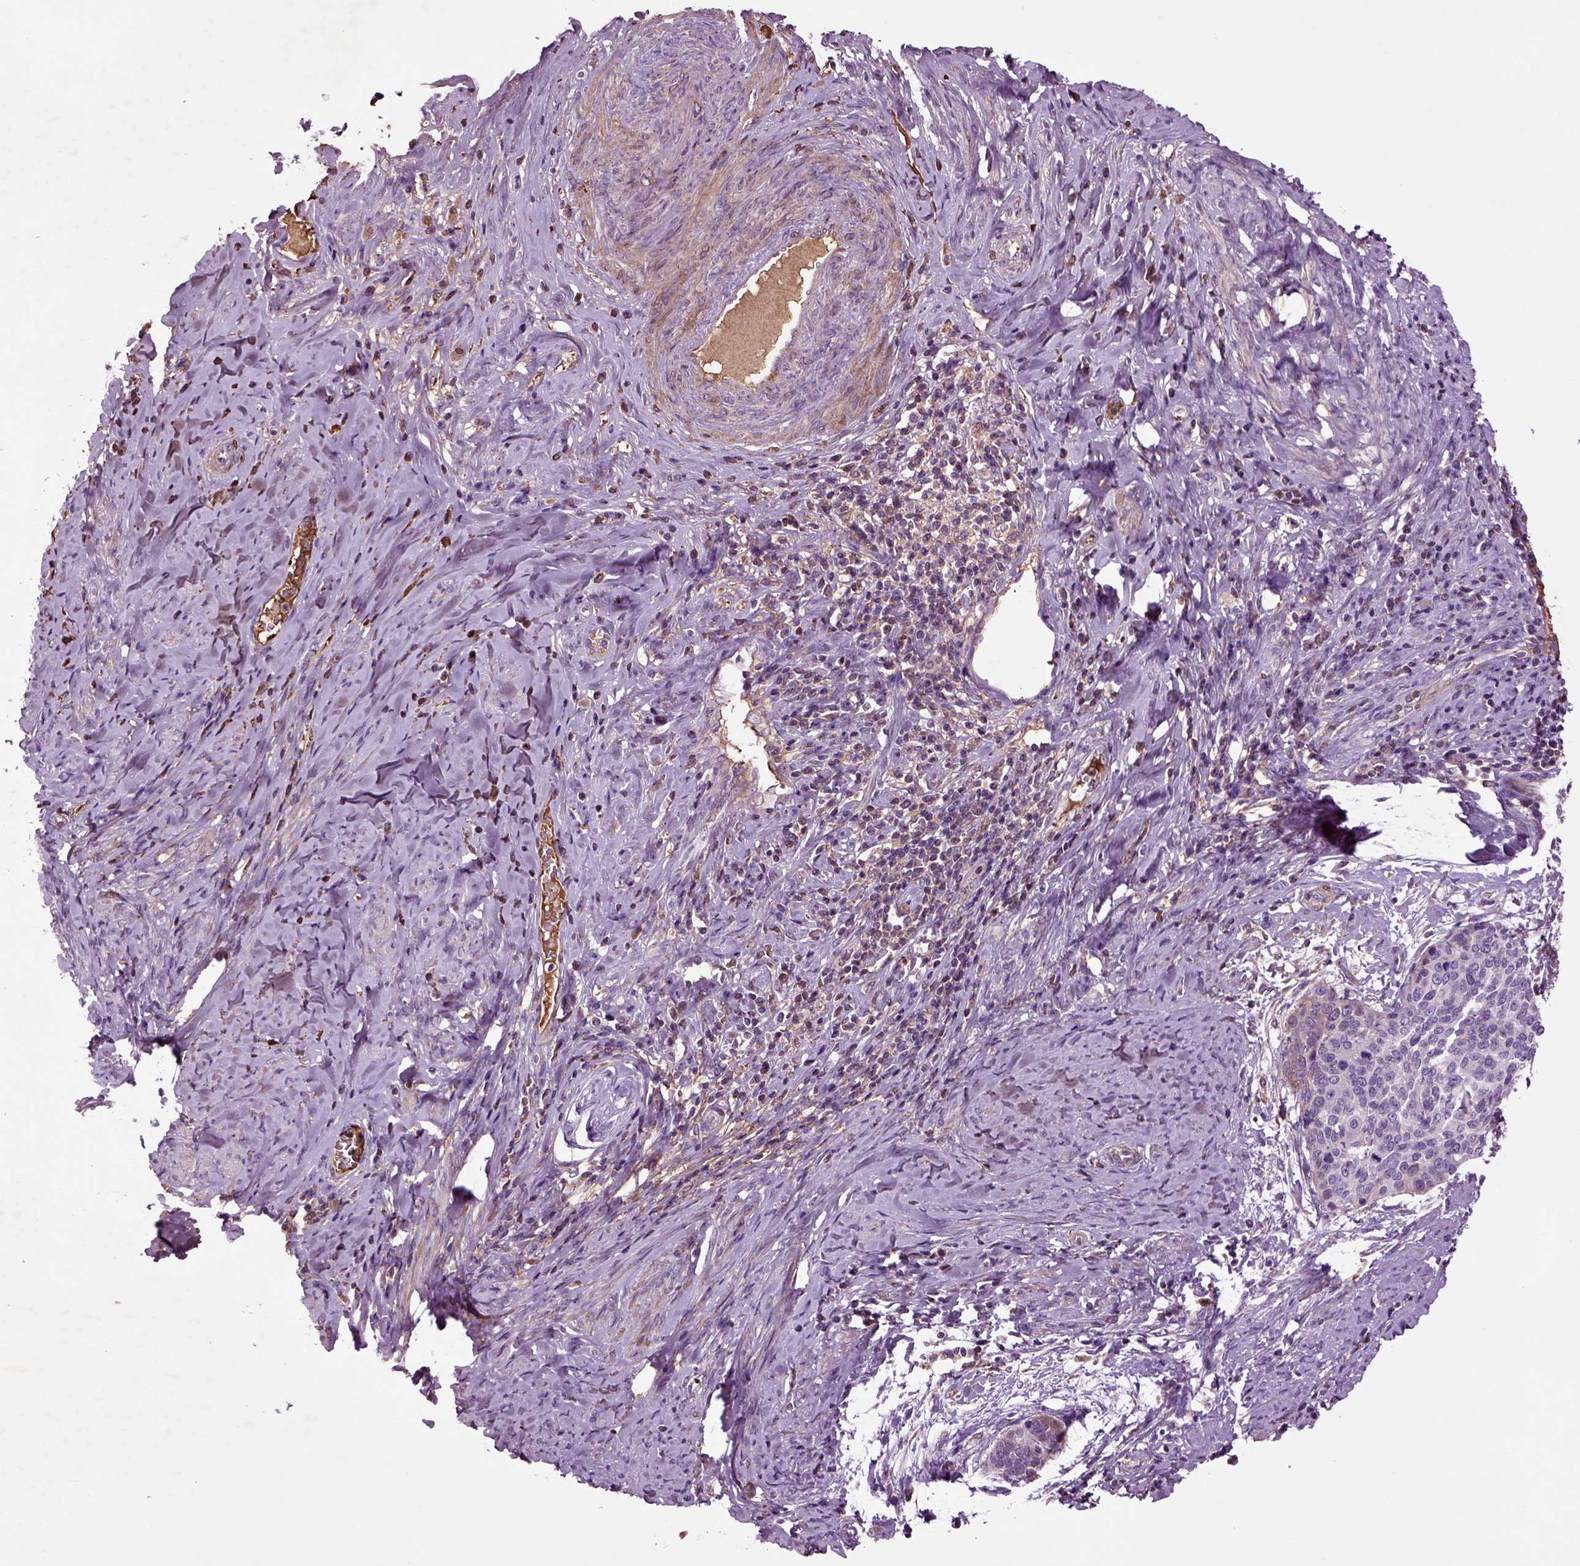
{"staining": {"intensity": "negative", "quantity": "none", "location": "none"}, "tissue": "cervical cancer", "cell_type": "Tumor cells", "image_type": "cancer", "snomed": [{"axis": "morphology", "description": "Squamous cell carcinoma, NOS"}, {"axis": "topography", "description": "Cervix"}], "caption": "High magnification brightfield microscopy of cervical squamous cell carcinoma stained with DAB (3,3'-diaminobenzidine) (brown) and counterstained with hematoxylin (blue): tumor cells show no significant expression.", "gene": "SPON1", "patient": {"sex": "female", "age": 69}}